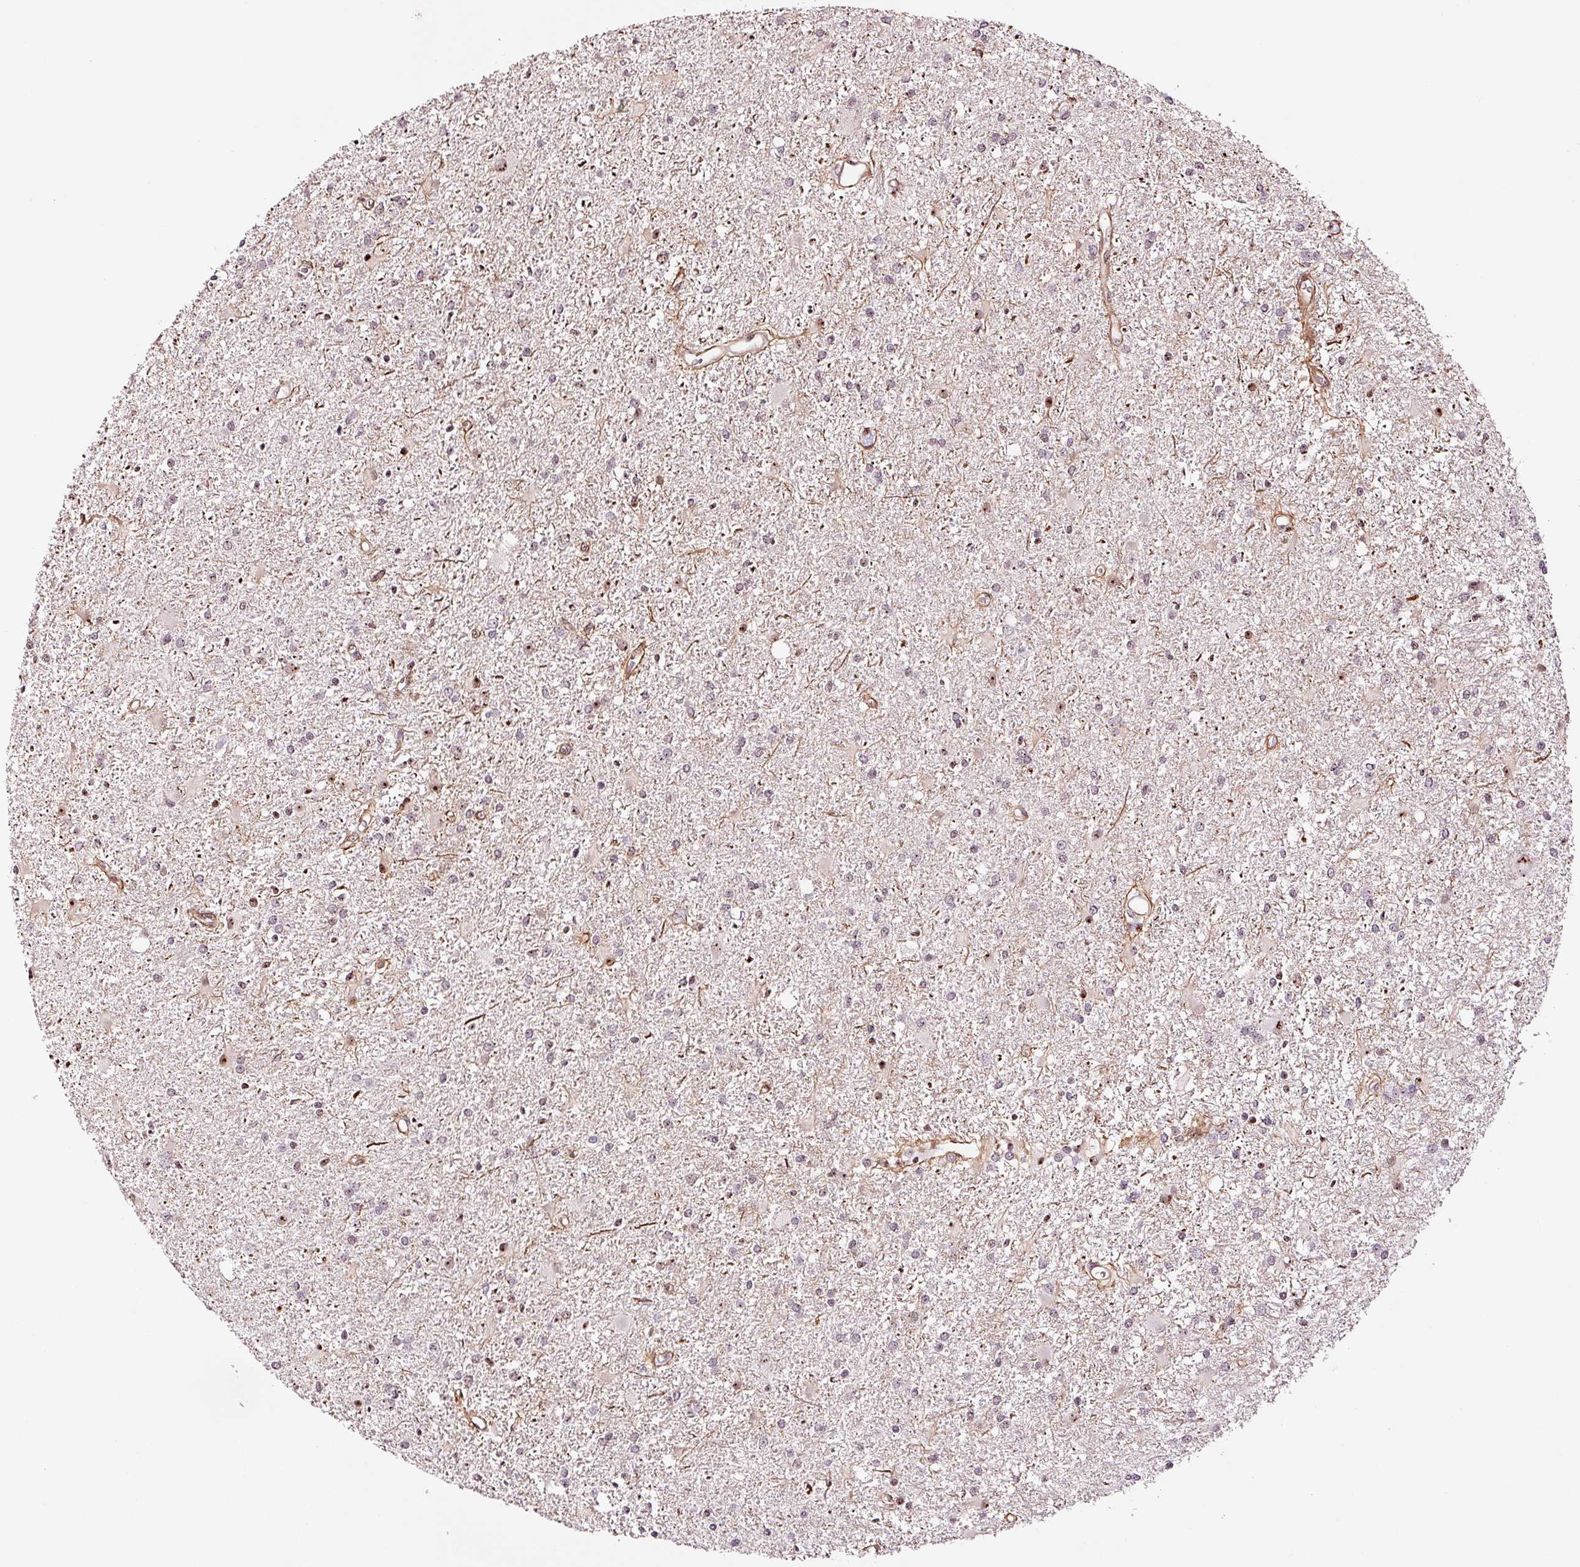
{"staining": {"intensity": "negative", "quantity": "none", "location": "none"}, "tissue": "glioma", "cell_type": "Tumor cells", "image_type": "cancer", "snomed": [{"axis": "morphology", "description": "Glioma, malignant, High grade"}, {"axis": "topography", "description": "Brain"}], "caption": "An image of high-grade glioma (malignant) stained for a protein demonstrates no brown staining in tumor cells.", "gene": "GNL3", "patient": {"sex": "female", "age": 50}}